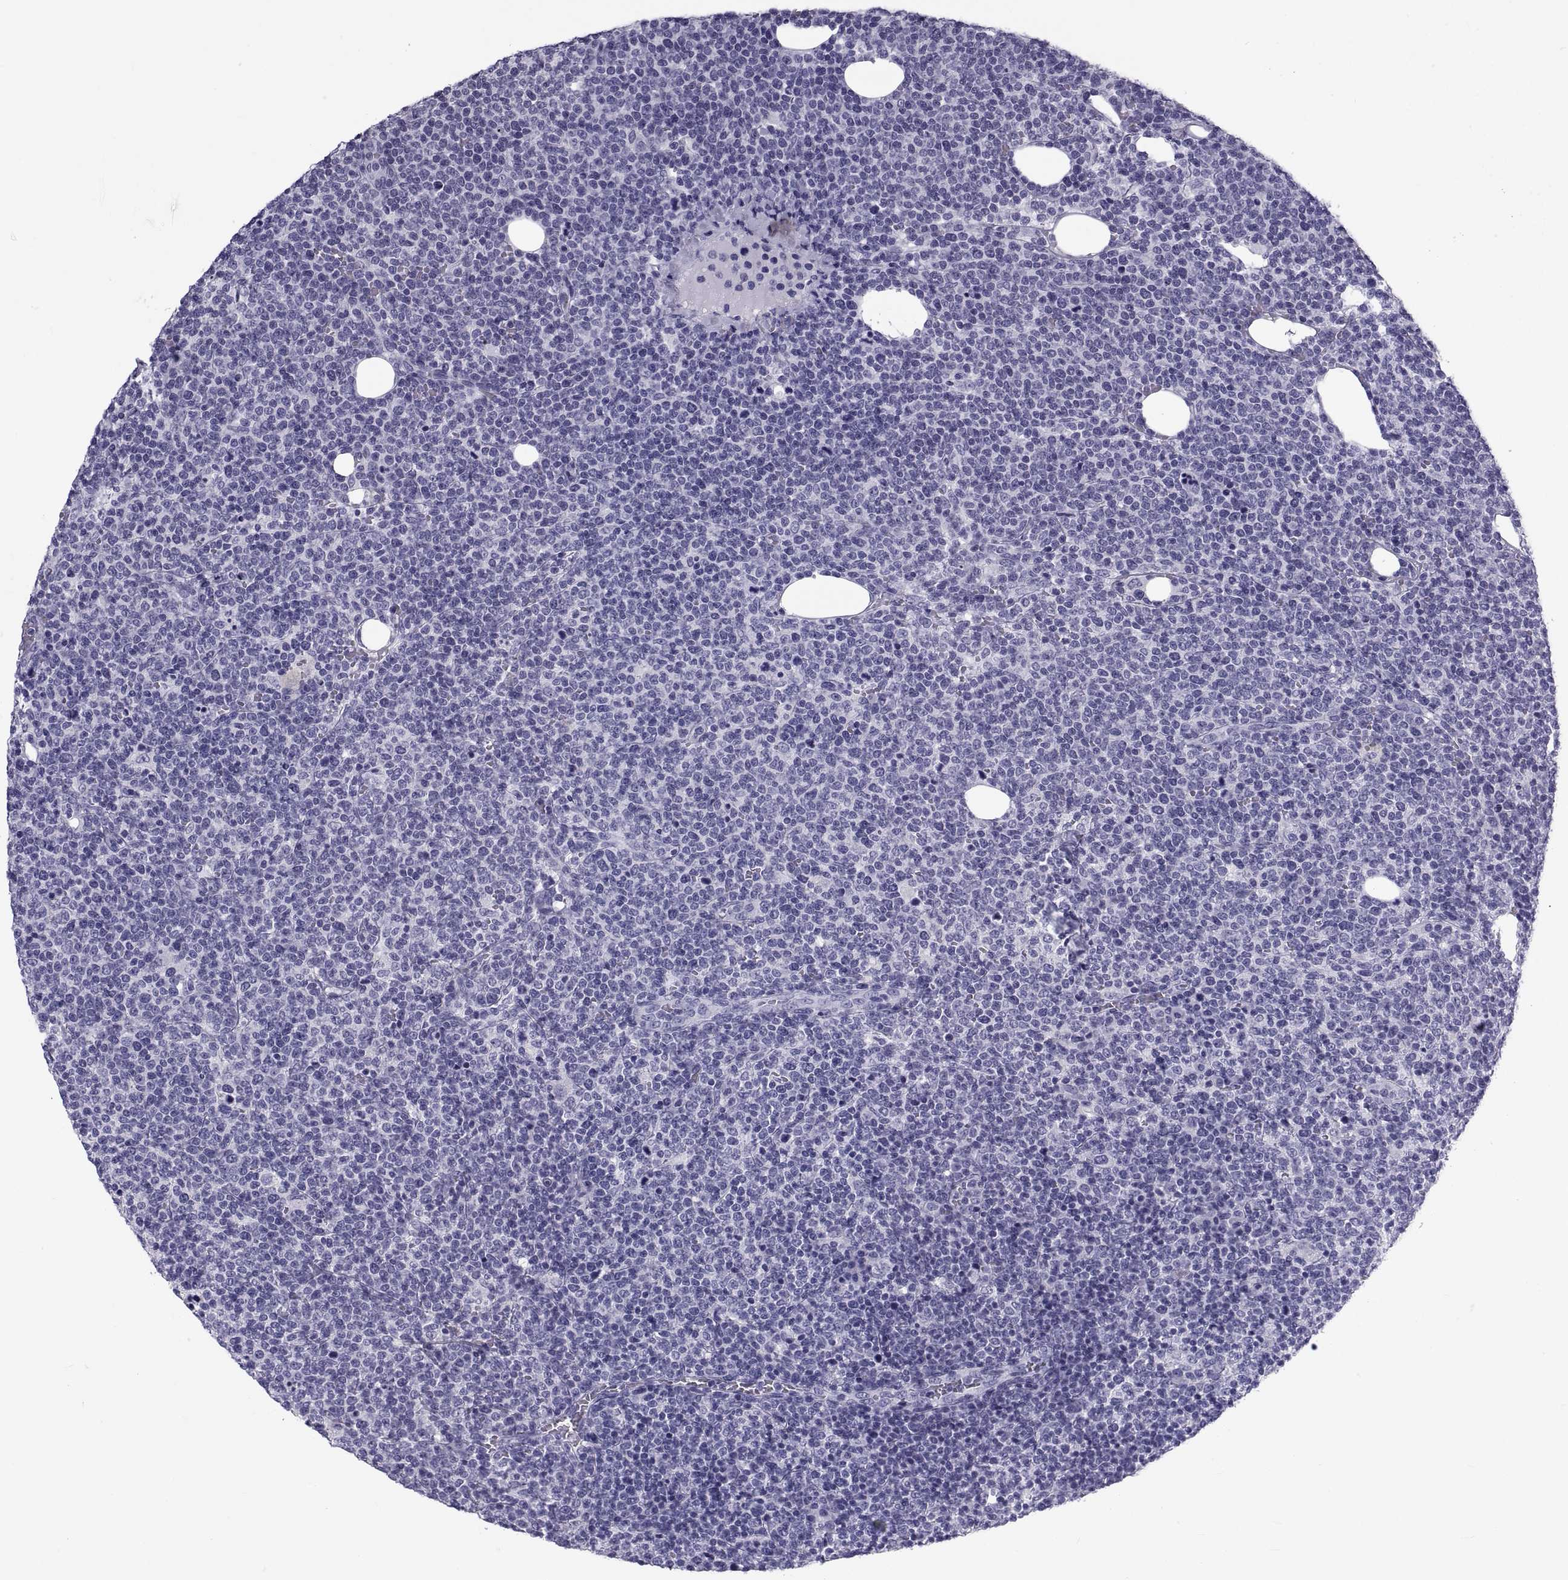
{"staining": {"intensity": "negative", "quantity": "none", "location": "none"}, "tissue": "lymphoma", "cell_type": "Tumor cells", "image_type": "cancer", "snomed": [{"axis": "morphology", "description": "Malignant lymphoma, non-Hodgkin's type, High grade"}, {"axis": "topography", "description": "Lymph node"}], "caption": "High power microscopy image of an immunohistochemistry photomicrograph of lymphoma, revealing no significant staining in tumor cells.", "gene": "DEFB129", "patient": {"sex": "male", "age": 61}}